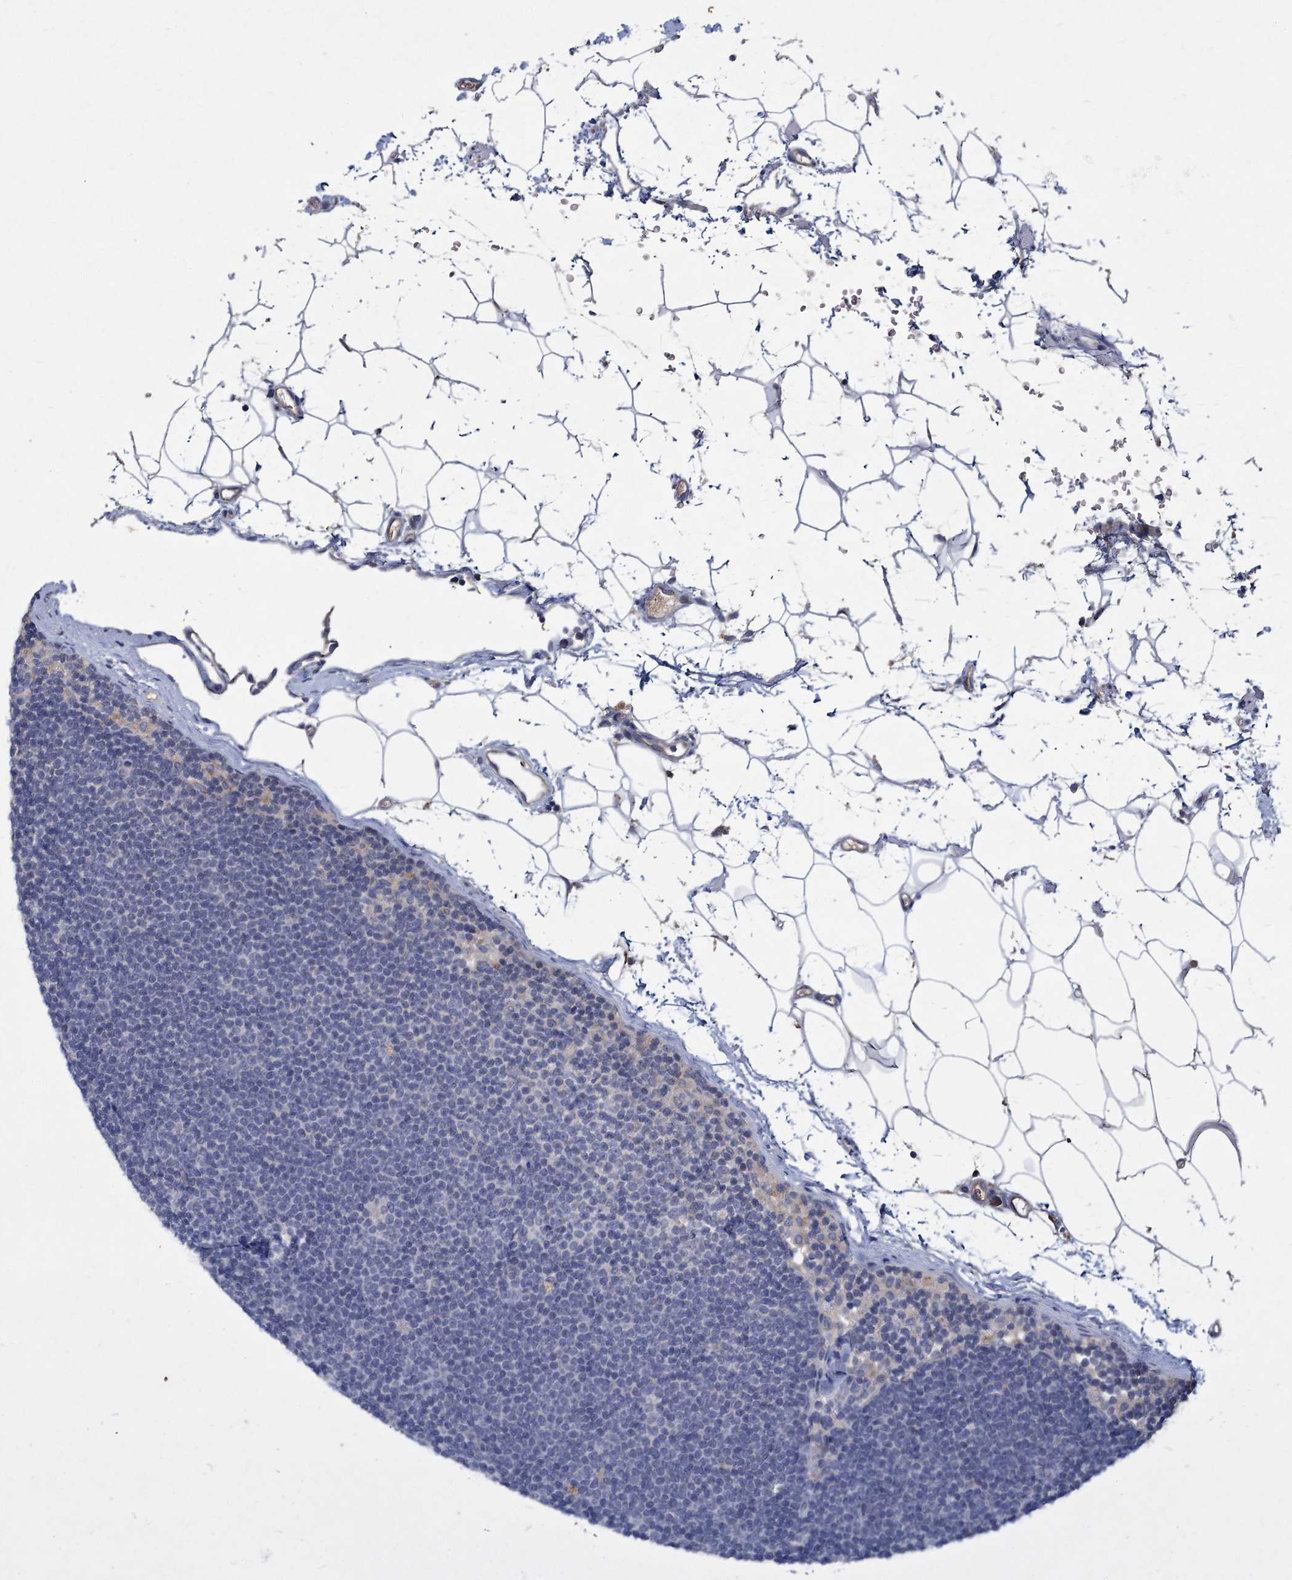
{"staining": {"intensity": "negative", "quantity": "none", "location": "none"}, "tissue": "lymphoma", "cell_type": "Tumor cells", "image_type": "cancer", "snomed": [{"axis": "morphology", "description": "Malignant lymphoma, non-Hodgkin's type, Low grade"}, {"axis": "topography", "description": "Lymph node"}], "caption": "Immunohistochemical staining of lymphoma exhibits no significant expression in tumor cells. (DAB immunohistochemistry visualized using brightfield microscopy, high magnification).", "gene": "HES2", "patient": {"sex": "female", "age": 53}}